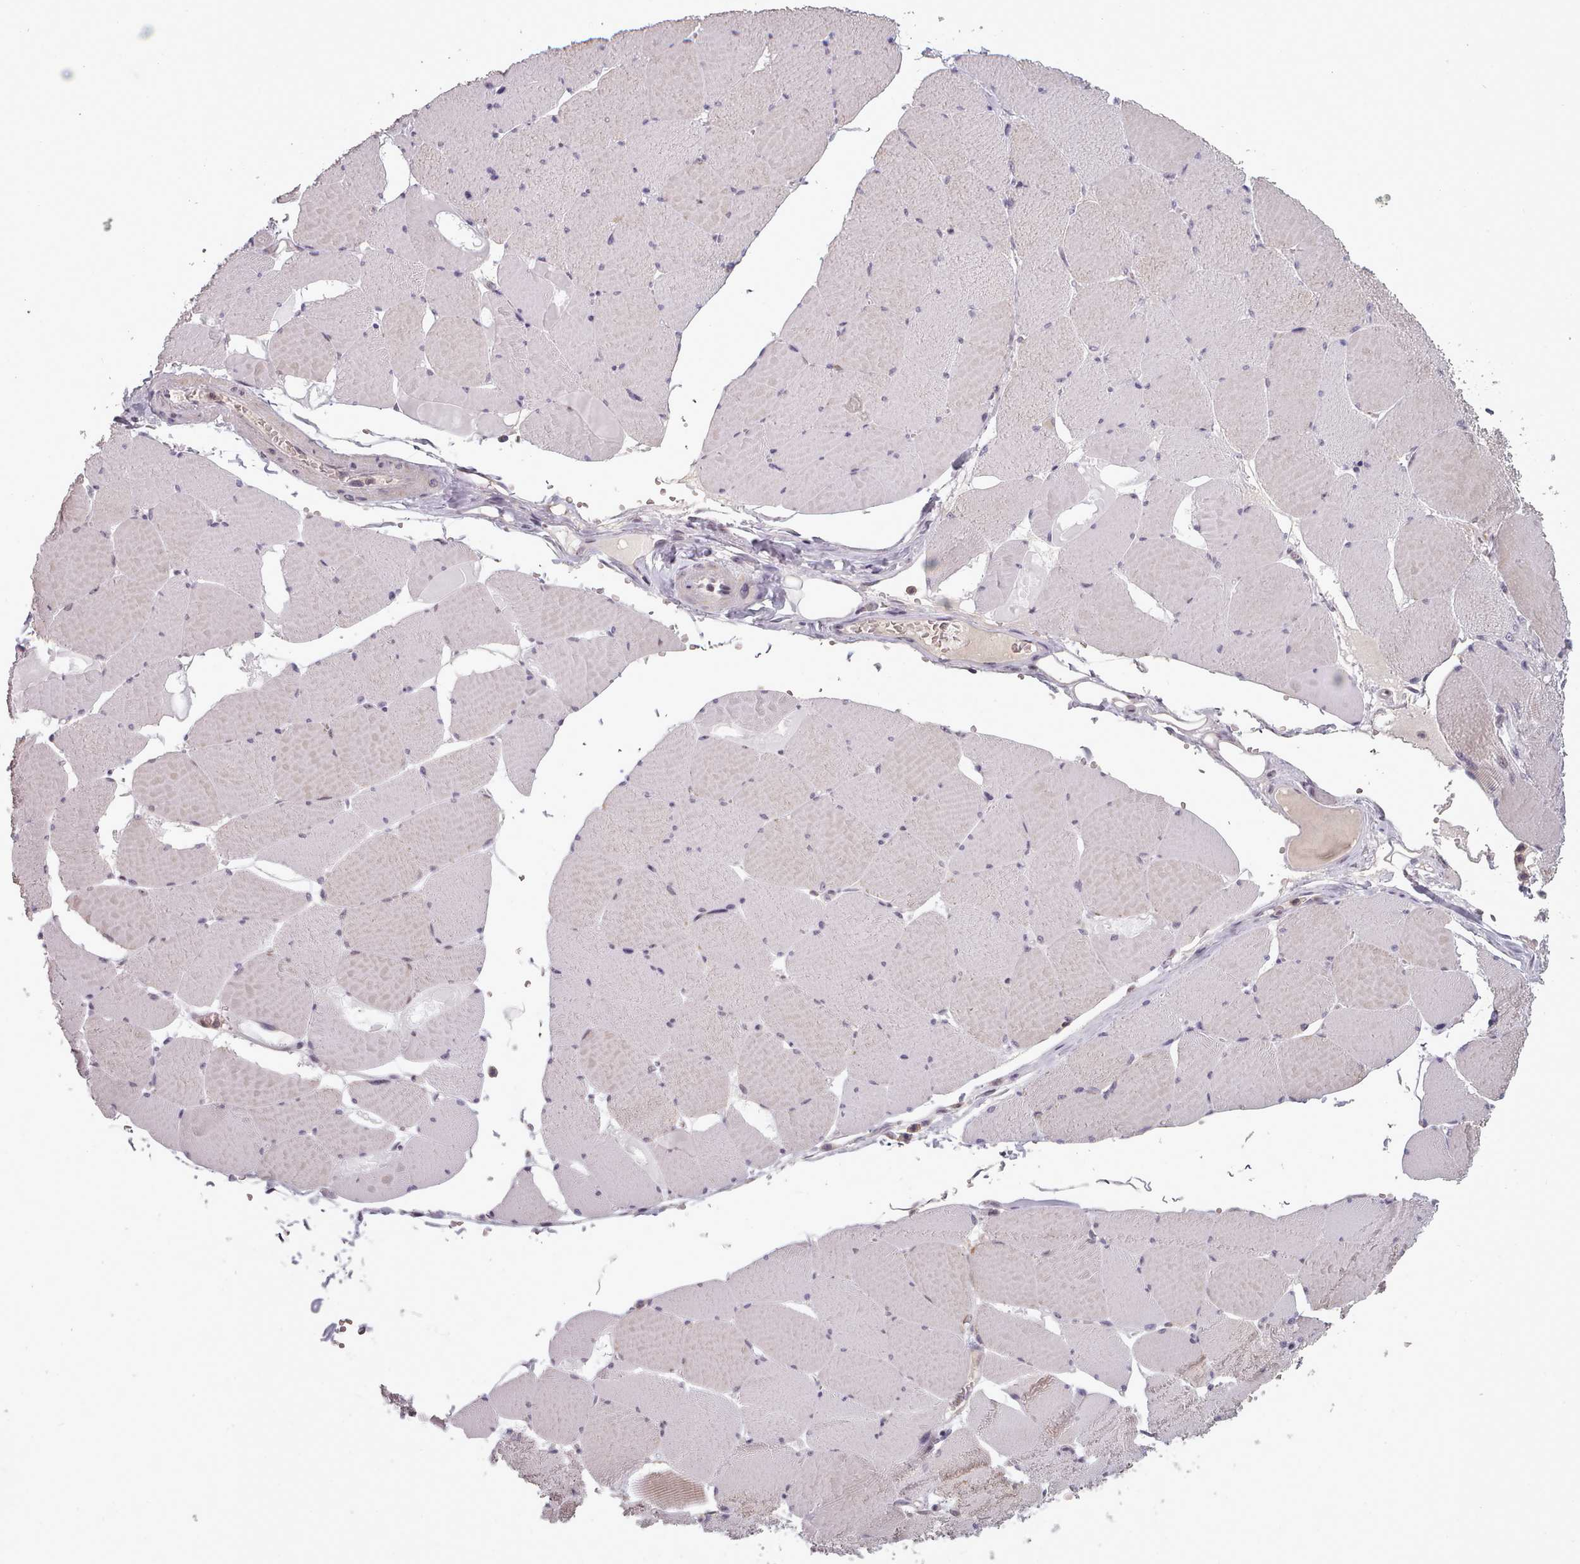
{"staining": {"intensity": "moderate", "quantity": "<25%", "location": "cytoplasmic/membranous"}, "tissue": "skeletal muscle", "cell_type": "Myocytes", "image_type": "normal", "snomed": [{"axis": "morphology", "description": "Normal tissue, NOS"}, {"axis": "topography", "description": "Skeletal muscle"}, {"axis": "topography", "description": "Head-Neck"}], "caption": "This is a histology image of IHC staining of unremarkable skeletal muscle, which shows moderate positivity in the cytoplasmic/membranous of myocytes.", "gene": "SRSF9", "patient": {"sex": "male", "age": 66}}